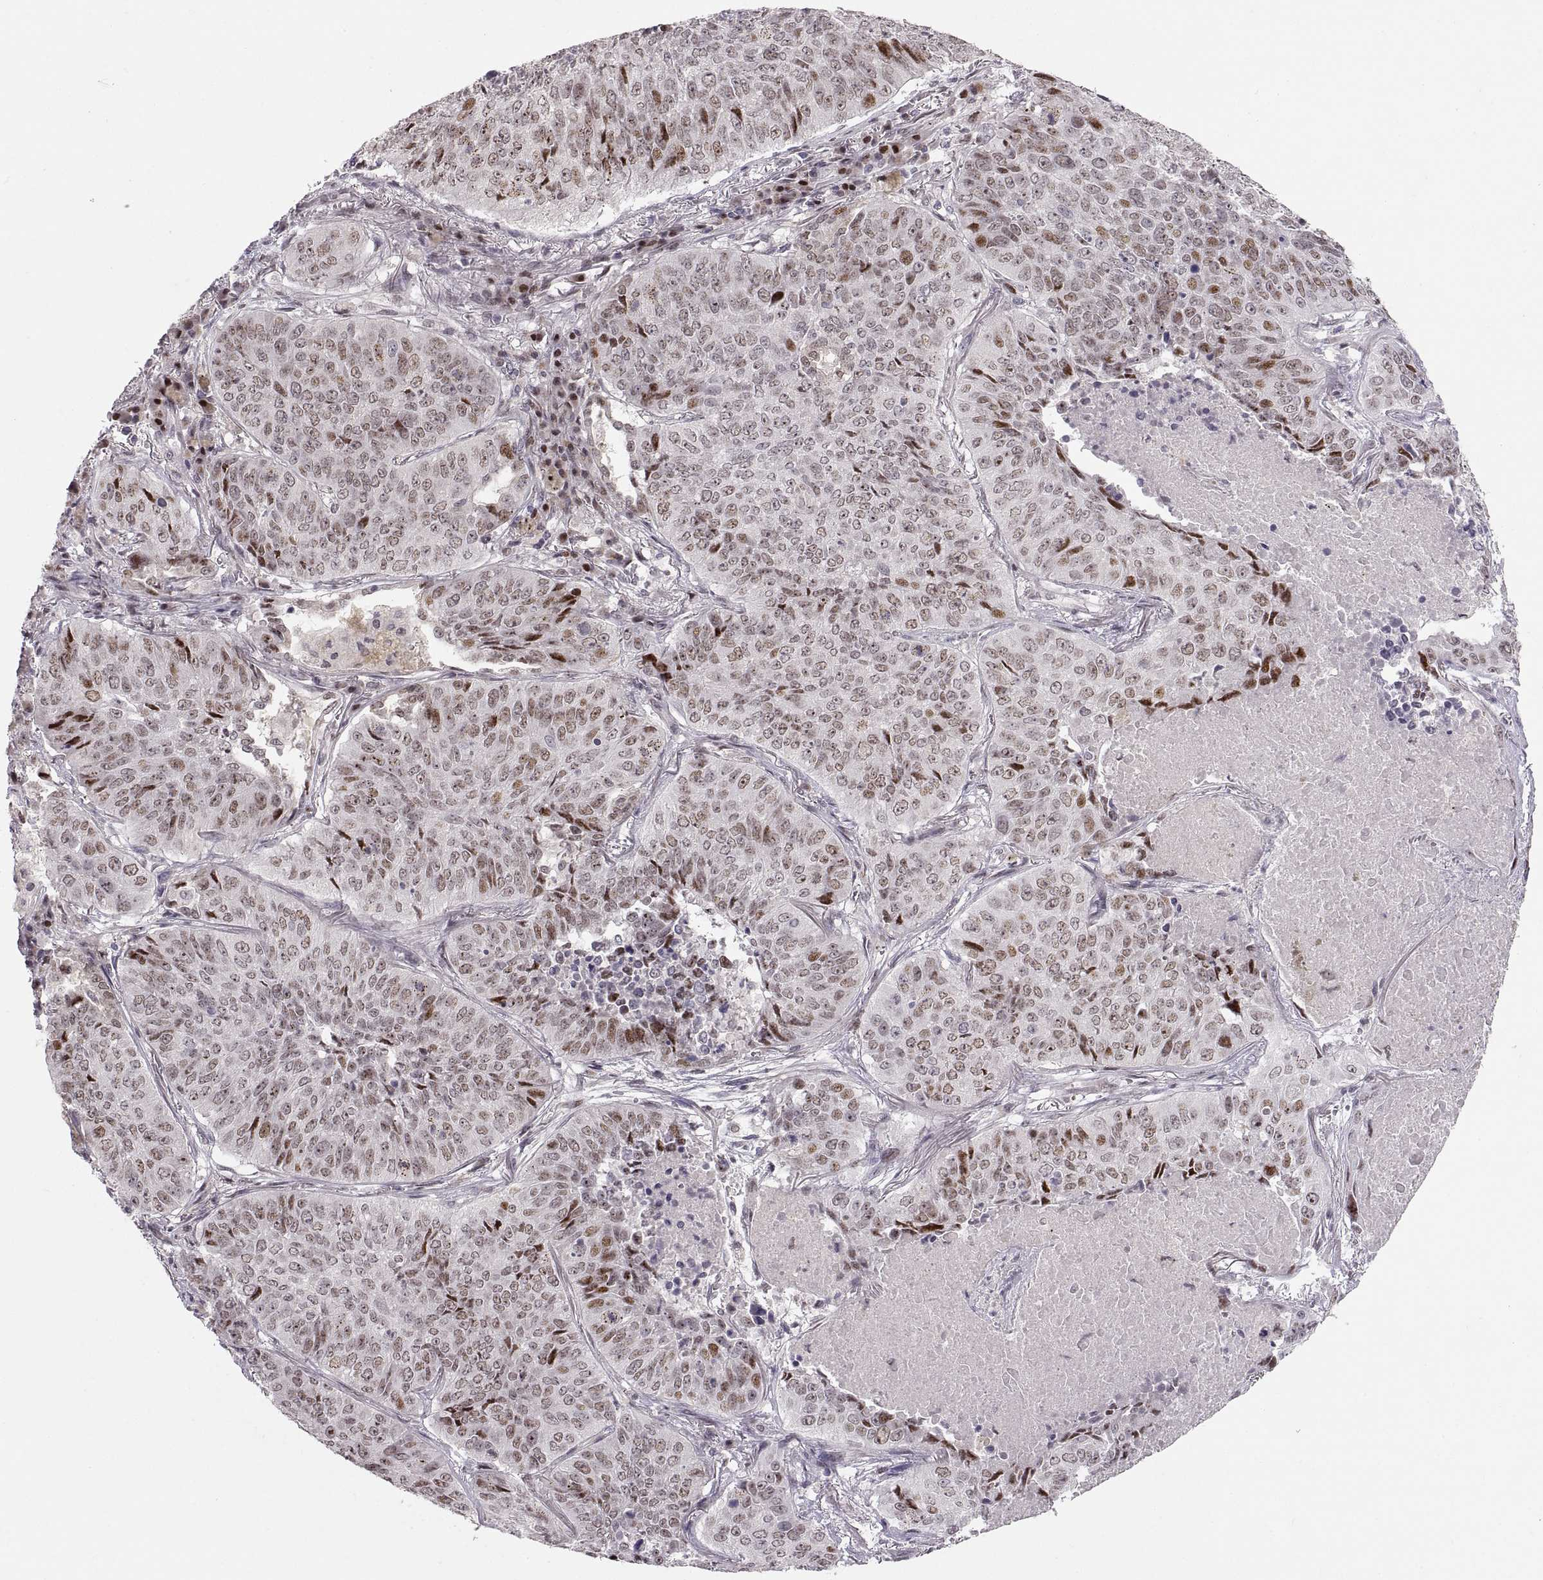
{"staining": {"intensity": "moderate", "quantity": ">75%", "location": "nuclear"}, "tissue": "lung cancer", "cell_type": "Tumor cells", "image_type": "cancer", "snomed": [{"axis": "morphology", "description": "Normal tissue, NOS"}, {"axis": "morphology", "description": "Squamous cell carcinoma, NOS"}, {"axis": "topography", "description": "Bronchus"}, {"axis": "topography", "description": "Lung"}], "caption": "Immunohistochemical staining of lung squamous cell carcinoma reveals medium levels of moderate nuclear expression in about >75% of tumor cells. (Brightfield microscopy of DAB IHC at high magnification).", "gene": "SNAI1", "patient": {"sex": "male", "age": 64}}